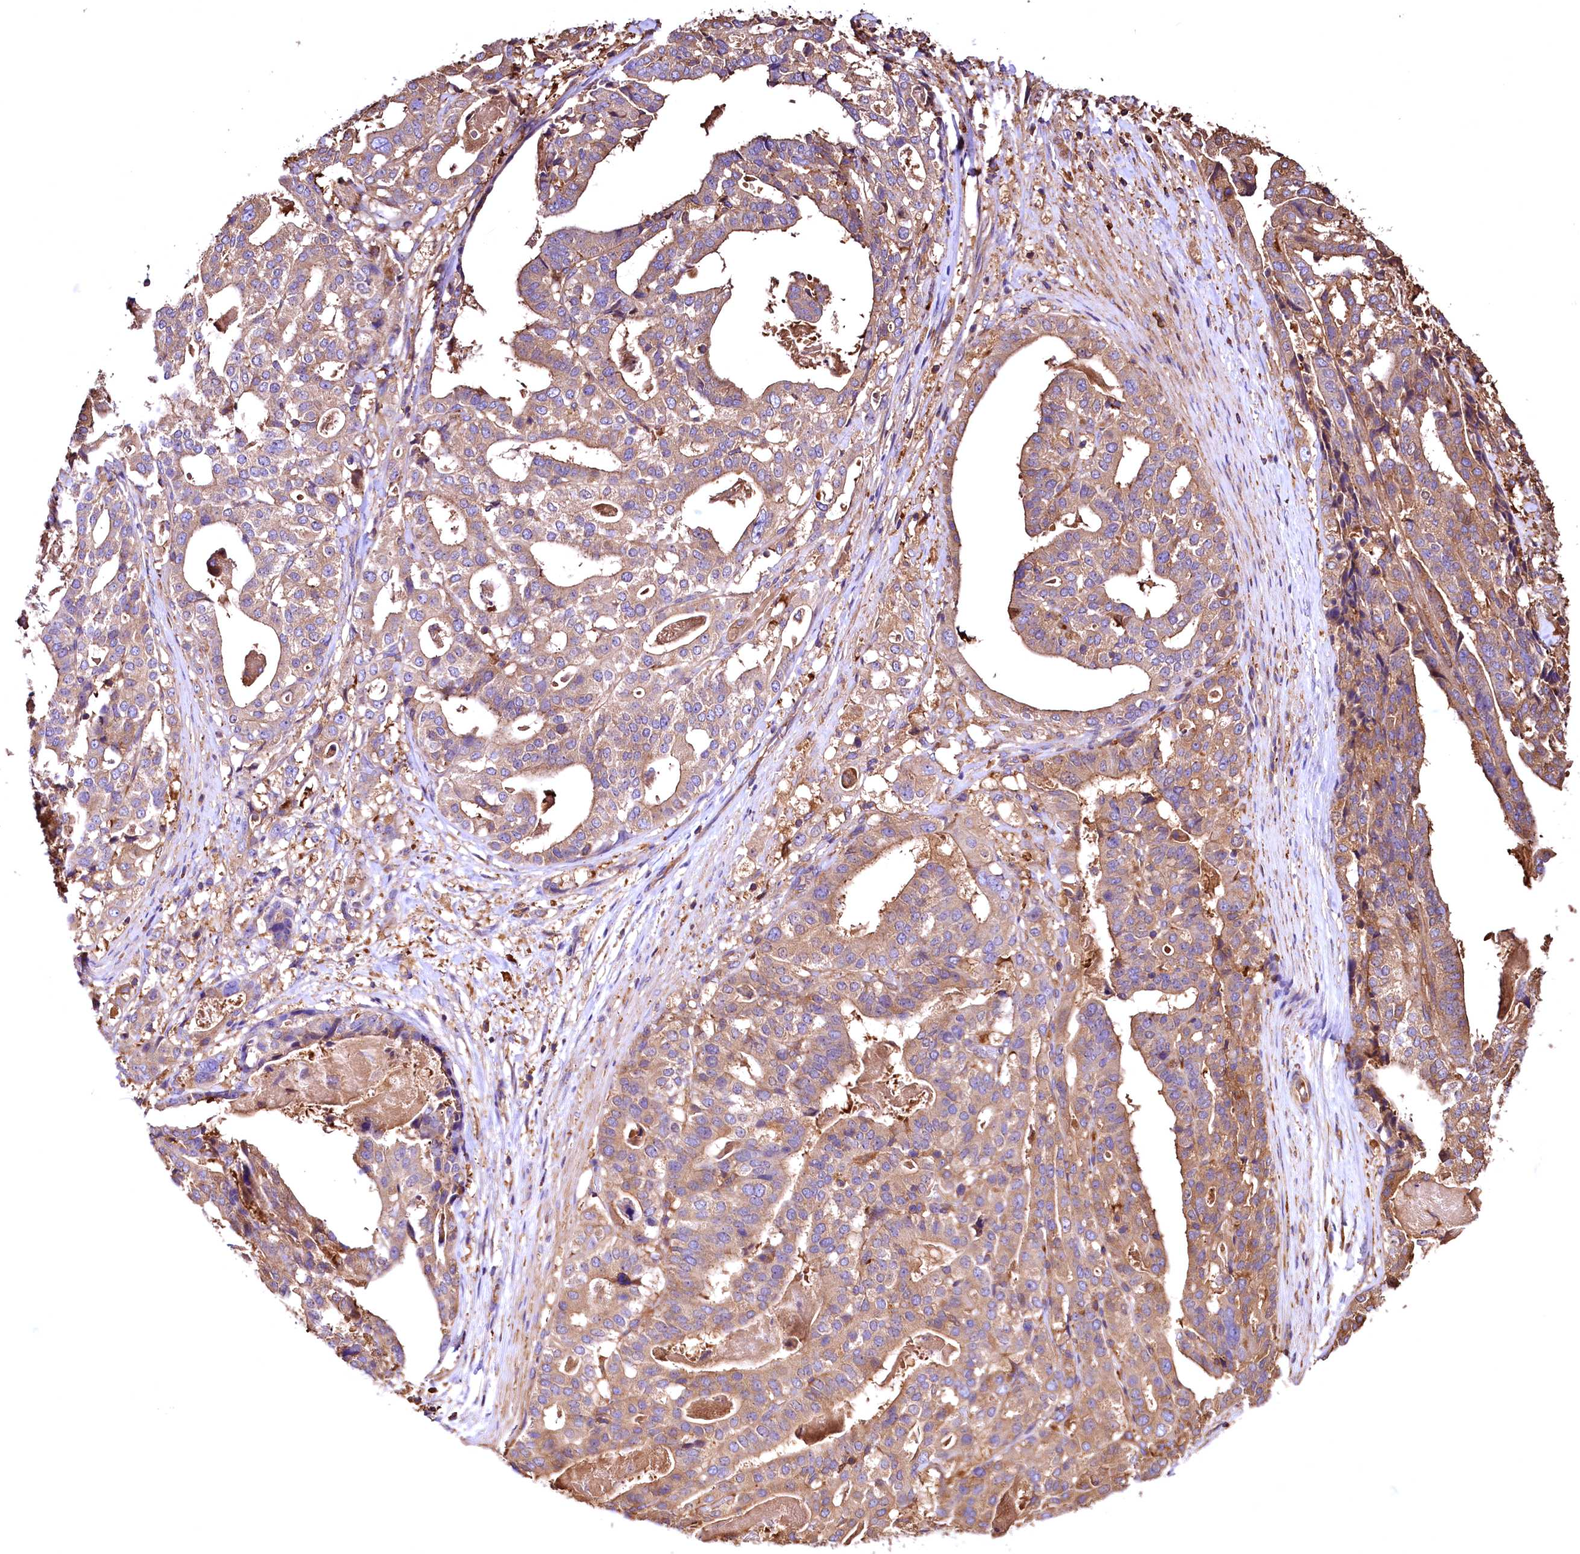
{"staining": {"intensity": "moderate", "quantity": "25%-75%", "location": "cytoplasmic/membranous"}, "tissue": "stomach cancer", "cell_type": "Tumor cells", "image_type": "cancer", "snomed": [{"axis": "morphology", "description": "Adenocarcinoma, NOS"}, {"axis": "topography", "description": "Stomach"}], "caption": "IHC micrograph of neoplastic tissue: adenocarcinoma (stomach) stained using immunohistochemistry demonstrates medium levels of moderate protein expression localized specifically in the cytoplasmic/membranous of tumor cells, appearing as a cytoplasmic/membranous brown color.", "gene": "RARS2", "patient": {"sex": "male", "age": 48}}